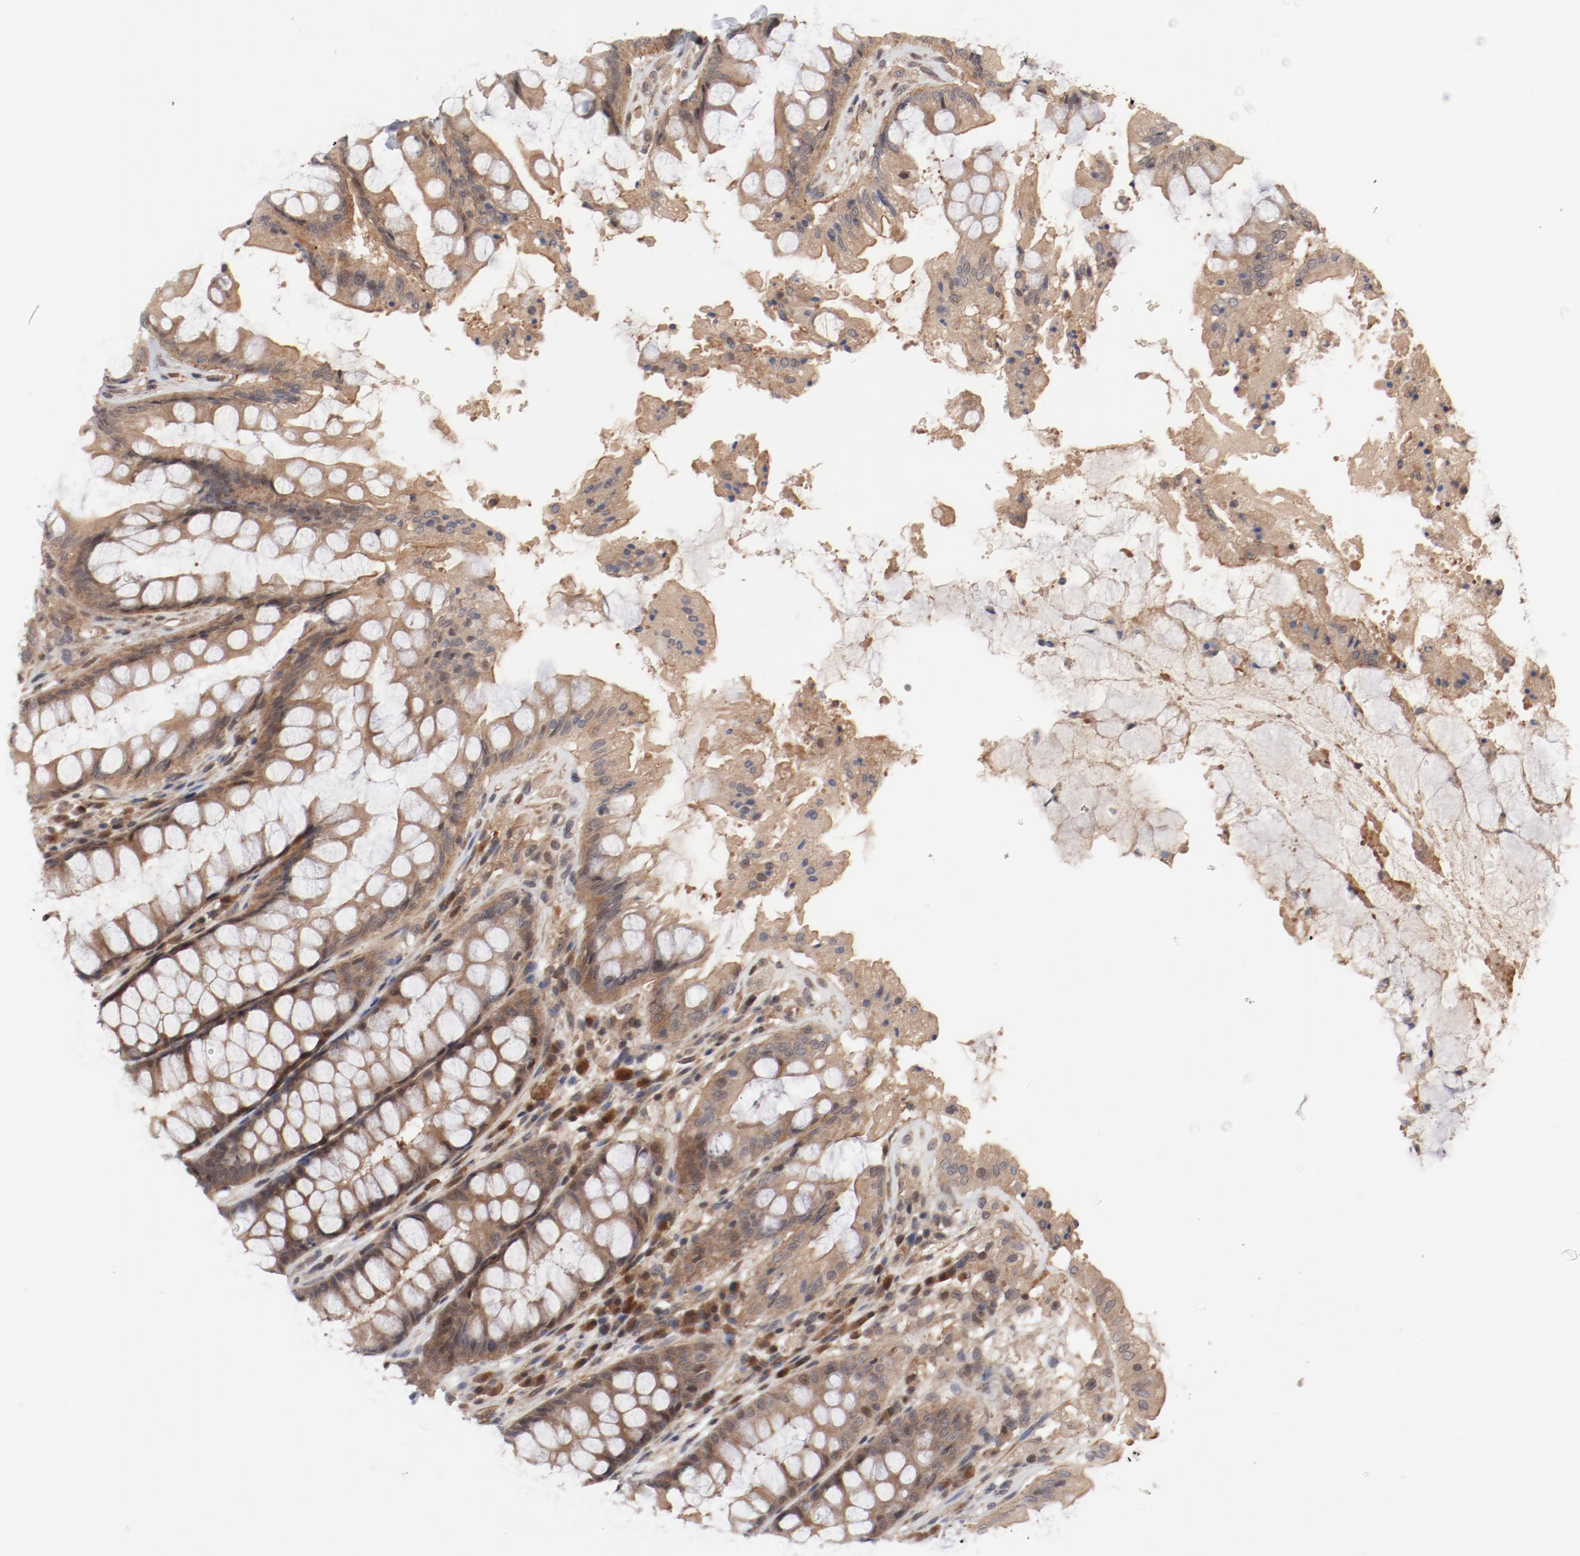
{"staining": {"intensity": "weak", "quantity": ">75%", "location": "cytoplasmic/membranous"}, "tissue": "rectum", "cell_type": "Glandular cells", "image_type": "normal", "snomed": [{"axis": "morphology", "description": "Normal tissue, NOS"}, {"axis": "topography", "description": "Rectum"}], "caption": "IHC (DAB (3,3'-diaminobenzidine)) staining of normal rectum displays weak cytoplasmic/membranous protein staining in approximately >75% of glandular cells.", "gene": "PITPNM2", "patient": {"sex": "female", "age": 46}}